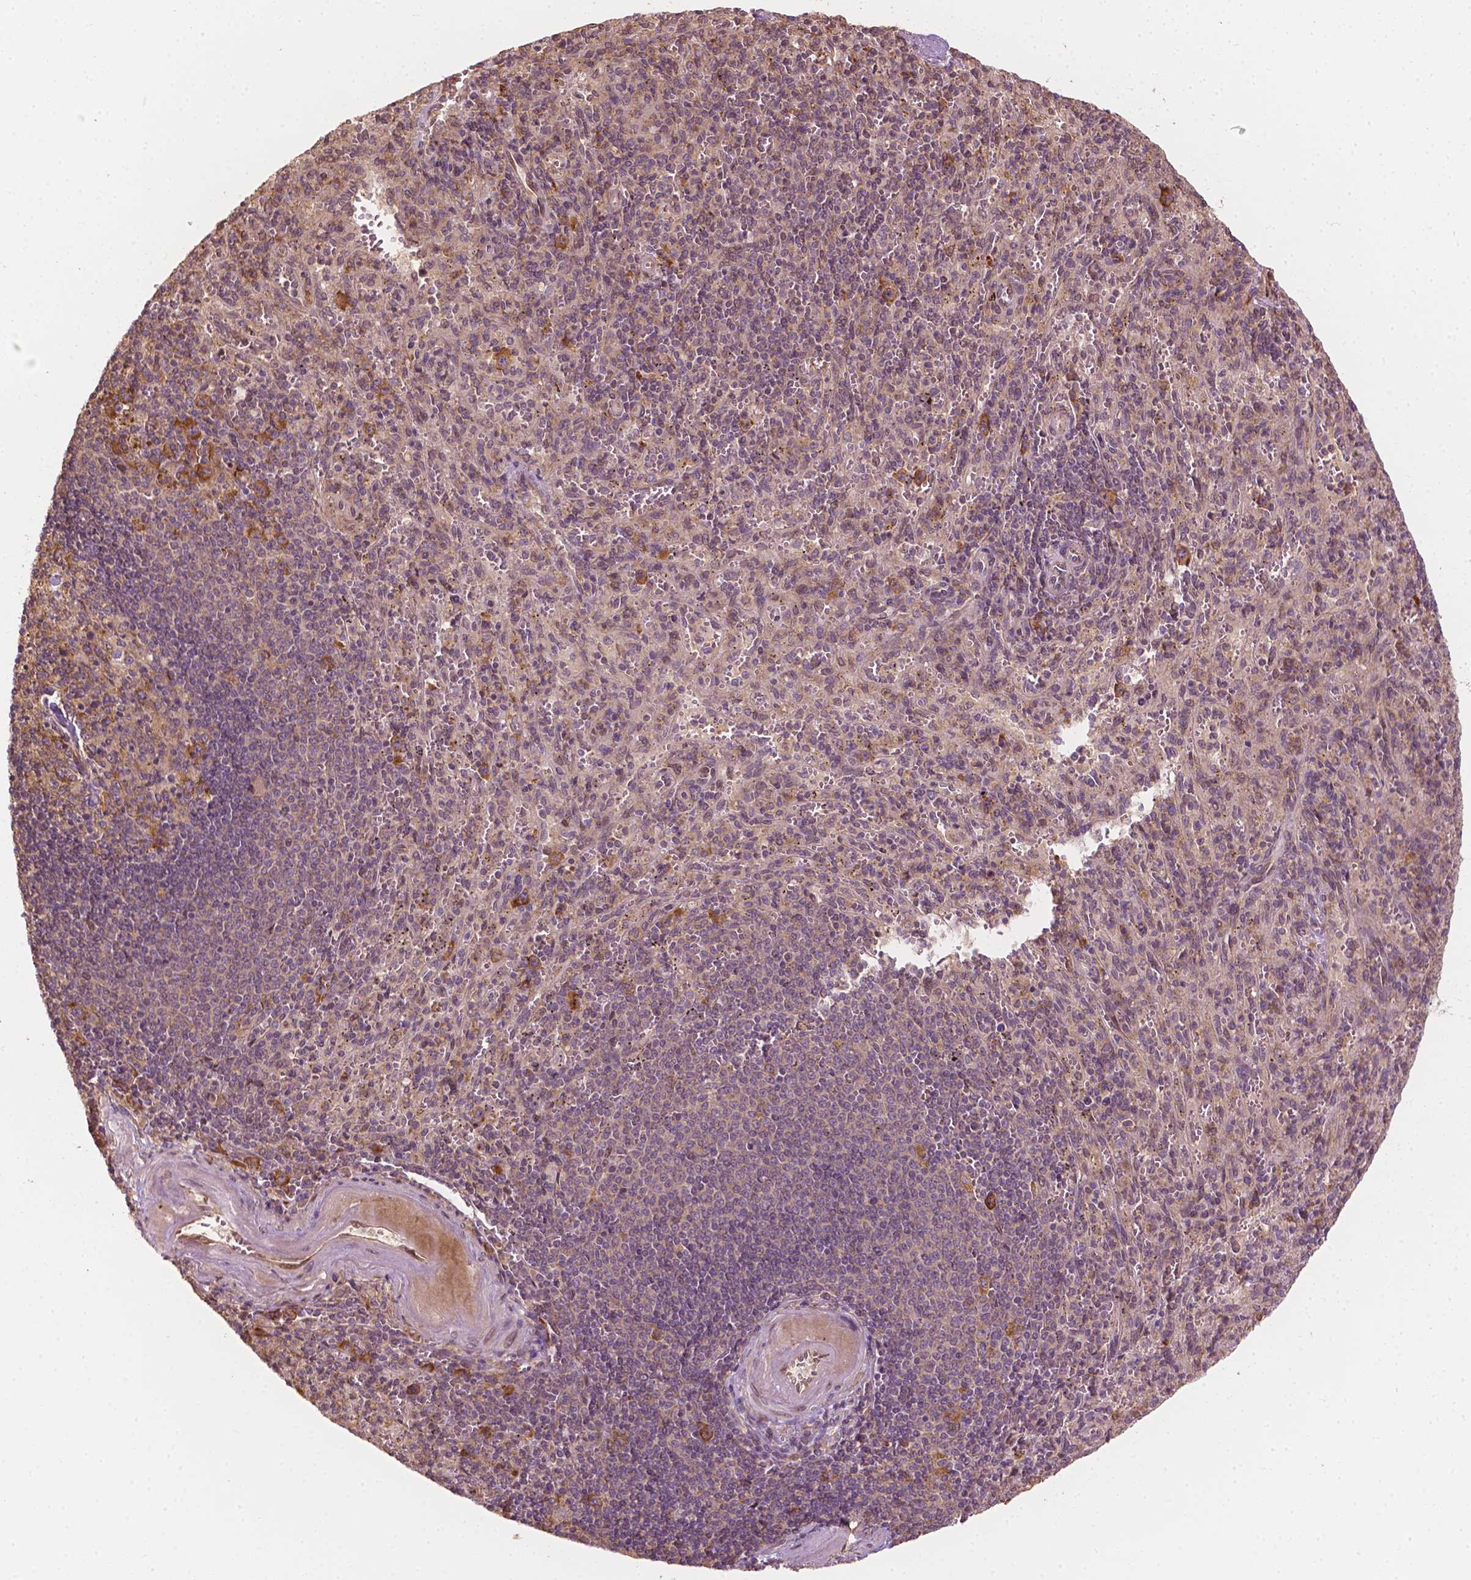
{"staining": {"intensity": "moderate", "quantity": "<25%", "location": "cytoplasmic/membranous"}, "tissue": "spleen", "cell_type": "Cells in red pulp", "image_type": "normal", "snomed": [{"axis": "morphology", "description": "Normal tissue, NOS"}, {"axis": "topography", "description": "Spleen"}], "caption": "Spleen stained with a brown dye exhibits moderate cytoplasmic/membranous positive expression in approximately <25% of cells in red pulp.", "gene": "G3BP1", "patient": {"sex": "male", "age": 57}}